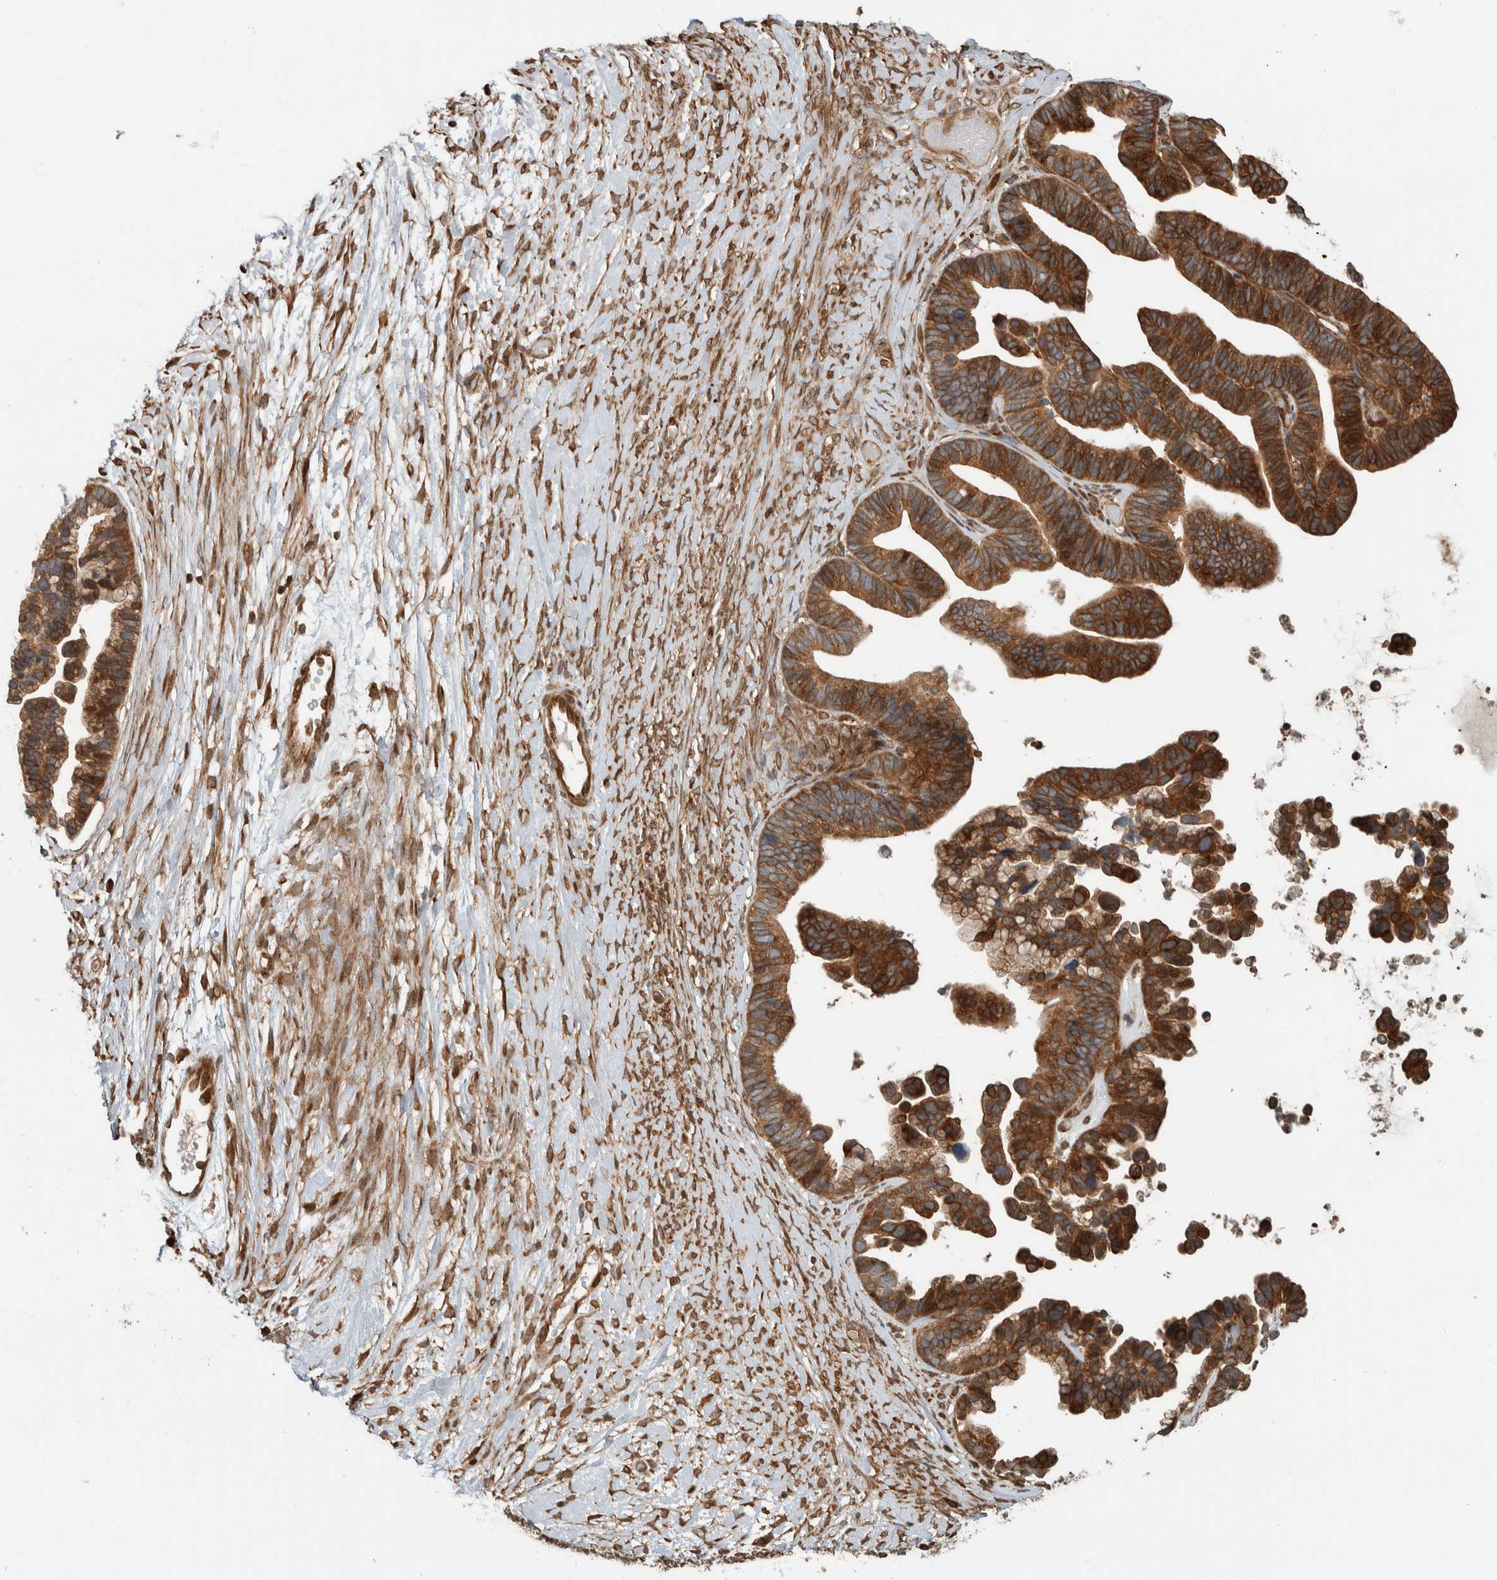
{"staining": {"intensity": "strong", "quantity": ">75%", "location": "cytoplasmic/membranous"}, "tissue": "ovarian cancer", "cell_type": "Tumor cells", "image_type": "cancer", "snomed": [{"axis": "morphology", "description": "Cystadenocarcinoma, serous, NOS"}, {"axis": "topography", "description": "Ovary"}], "caption": "Ovarian cancer (serous cystadenocarcinoma) tissue shows strong cytoplasmic/membranous positivity in approximately >75% of tumor cells The staining was performed using DAB (3,3'-diaminobenzidine), with brown indicating positive protein expression. Nuclei are stained blue with hematoxylin.", "gene": "CNTROB", "patient": {"sex": "female", "age": 56}}